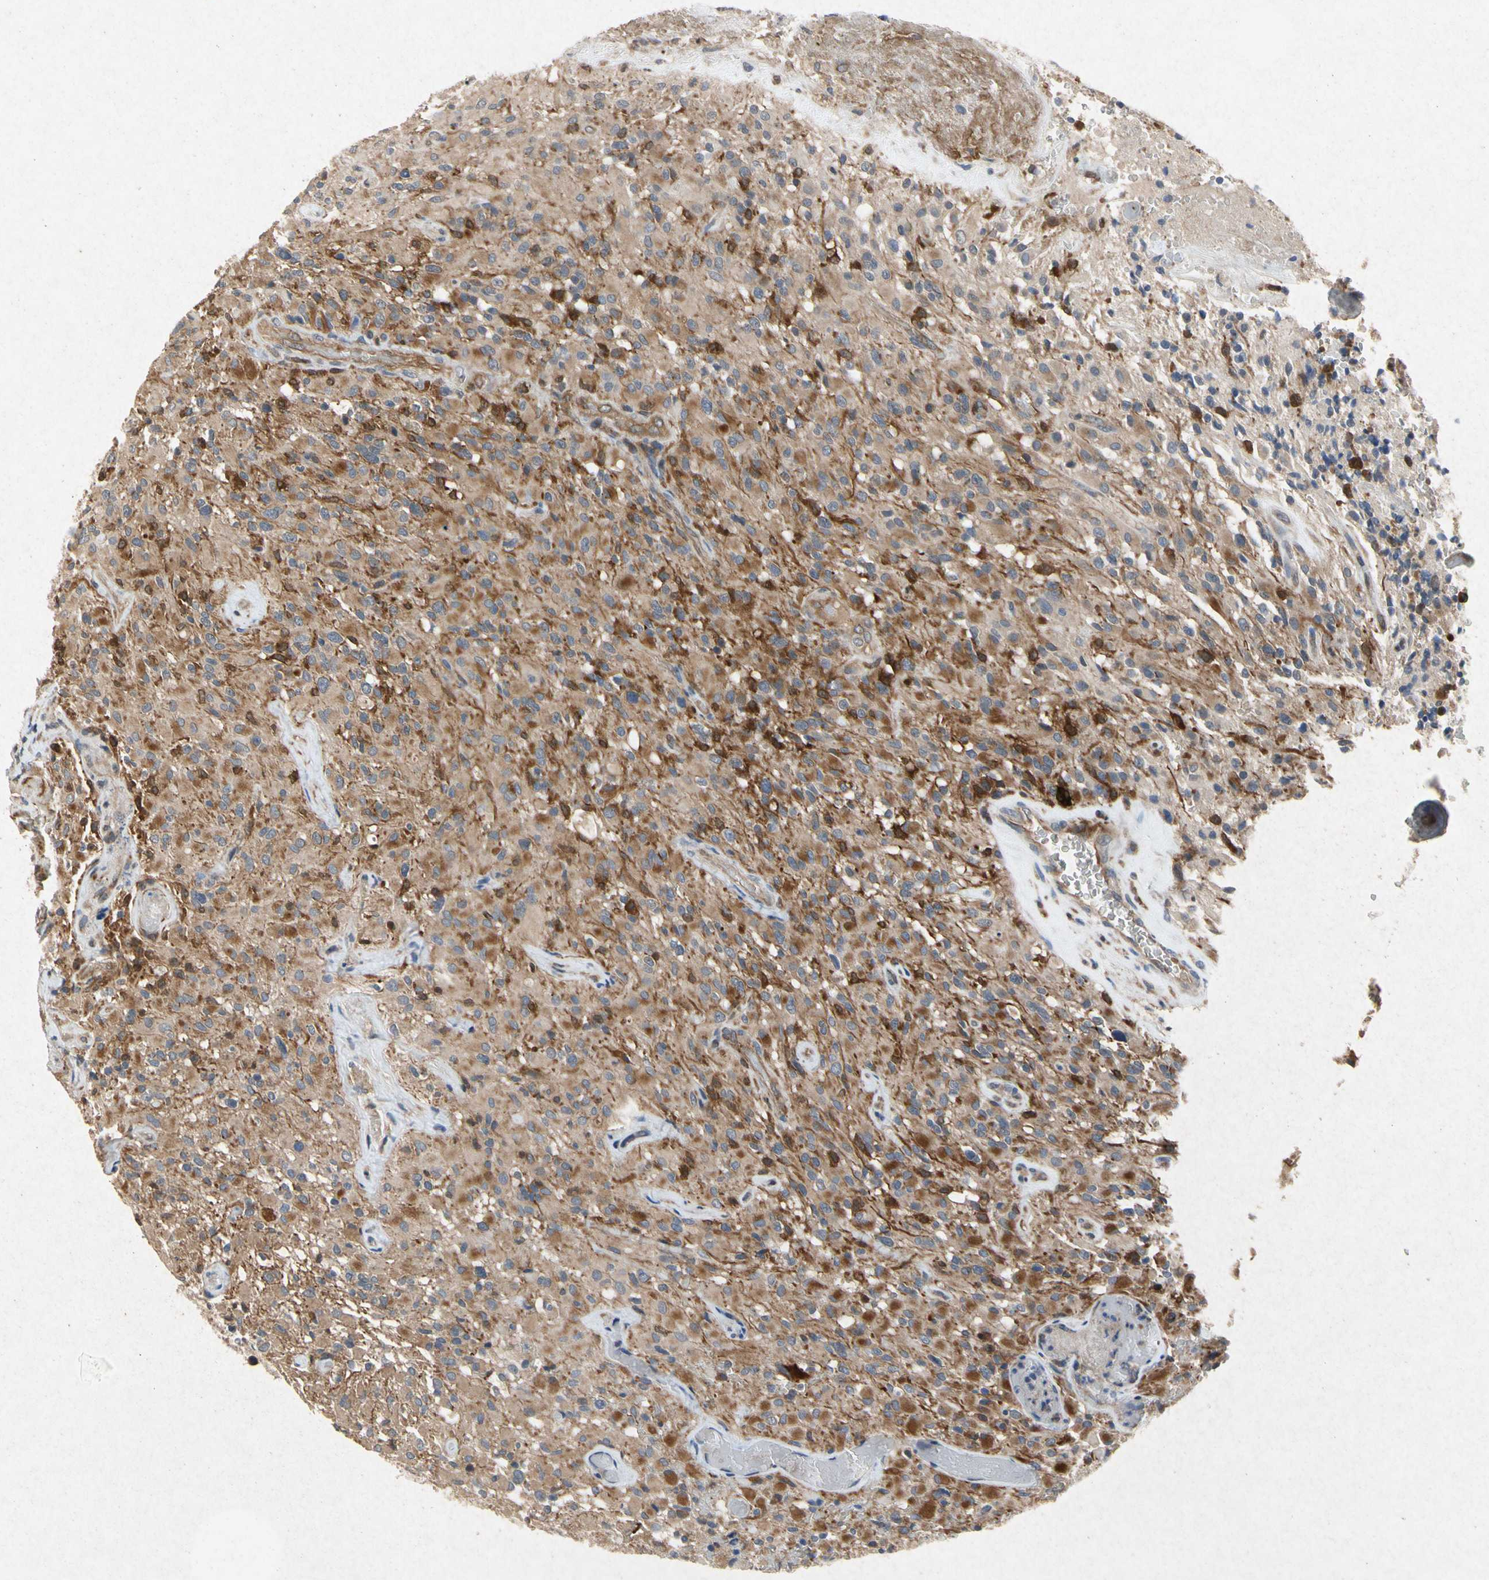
{"staining": {"intensity": "moderate", "quantity": ">75%", "location": "cytoplasmic/membranous"}, "tissue": "glioma", "cell_type": "Tumor cells", "image_type": "cancer", "snomed": [{"axis": "morphology", "description": "Glioma, malignant, High grade"}, {"axis": "topography", "description": "Brain"}], "caption": "A micrograph showing moderate cytoplasmic/membranous staining in approximately >75% of tumor cells in malignant high-grade glioma, as visualized by brown immunohistochemical staining.", "gene": "RPS6KA1", "patient": {"sex": "male", "age": 71}}